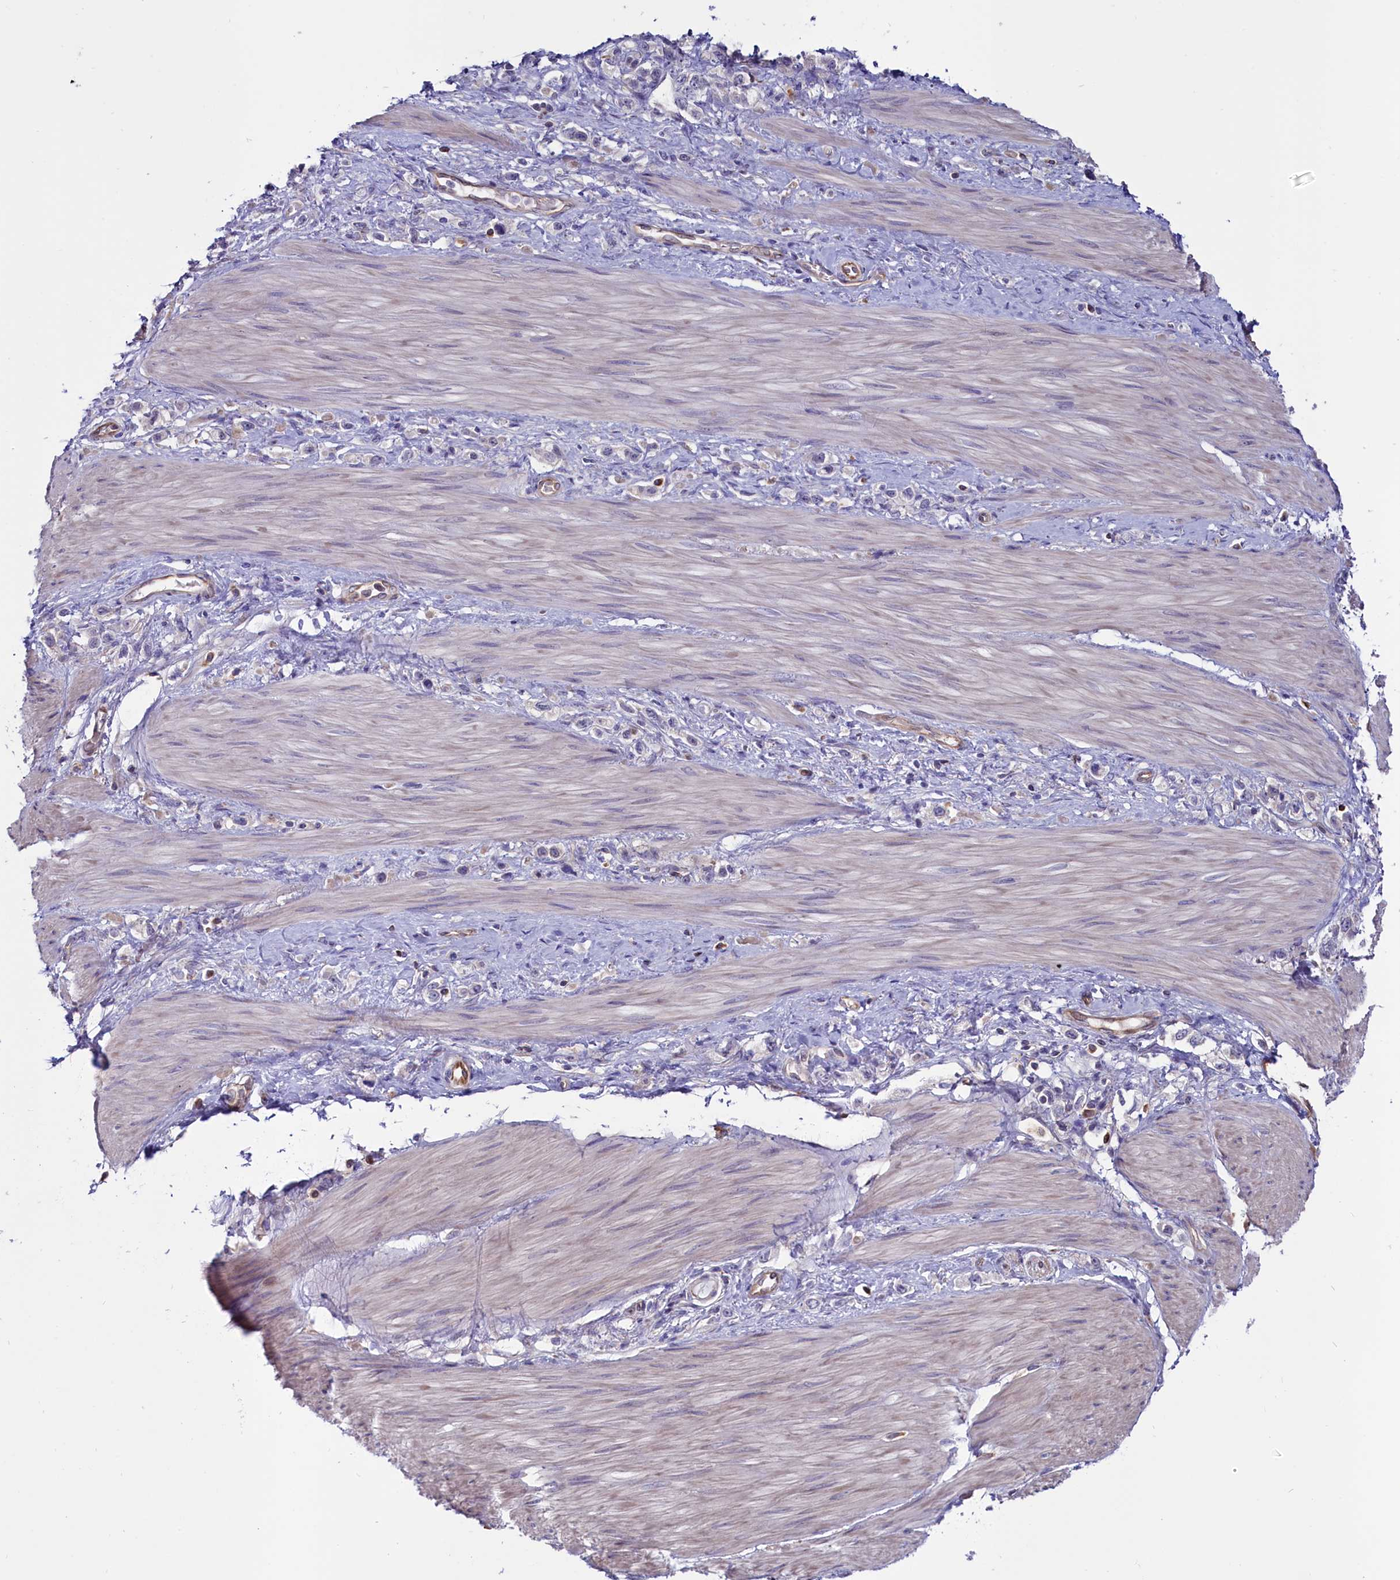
{"staining": {"intensity": "negative", "quantity": "none", "location": "none"}, "tissue": "stomach cancer", "cell_type": "Tumor cells", "image_type": "cancer", "snomed": [{"axis": "morphology", "description": "Adenocarcinoma, NOS"}, {"axis": "topography", "description": "Stomach"}], "caption": "Stomach cancer (adenocarcinoma) stained for a protein using immunohistochemistry (IHC) demonstrates no staining tumor cells.", "gene": "PDILT", "patient": {"sex": "female", "age": 65}}